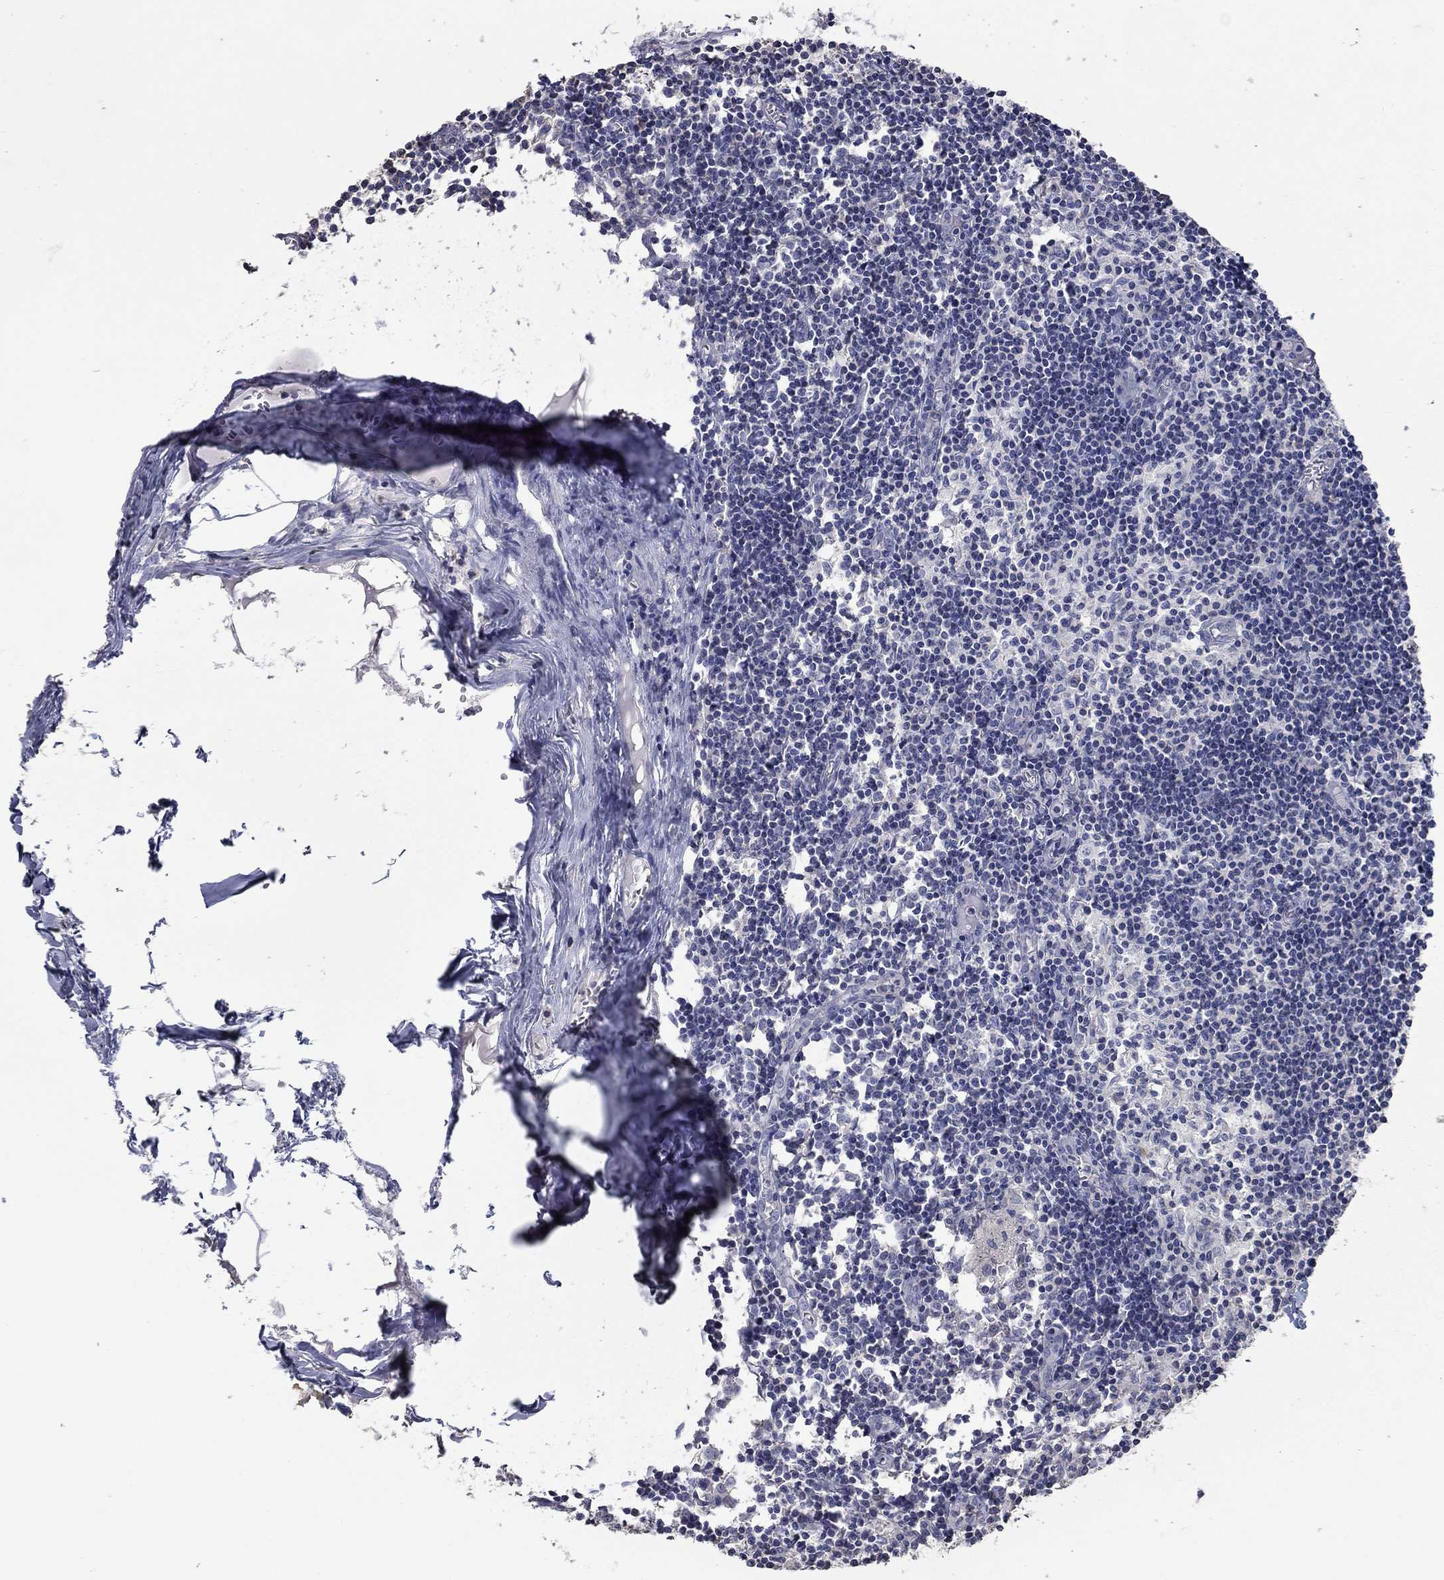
{"staining": {"intensity": "negative", "quantity": "none", "location": "none"}, "tissue": "lymph node", "cell_type": "Non-germinal center cells", "image_type": "normal", "snomed": [{"axis": "morphology", "description": "Normal tissue, NOS"}, {"axis": "topography", "description": "Lymph node"}], "caption": "This is an IHC micrograph of normal lymph node. There is no staining in non-germinal center cells.", "gene": "DVL1", "patient": {"sex": "male", "age": 59}}